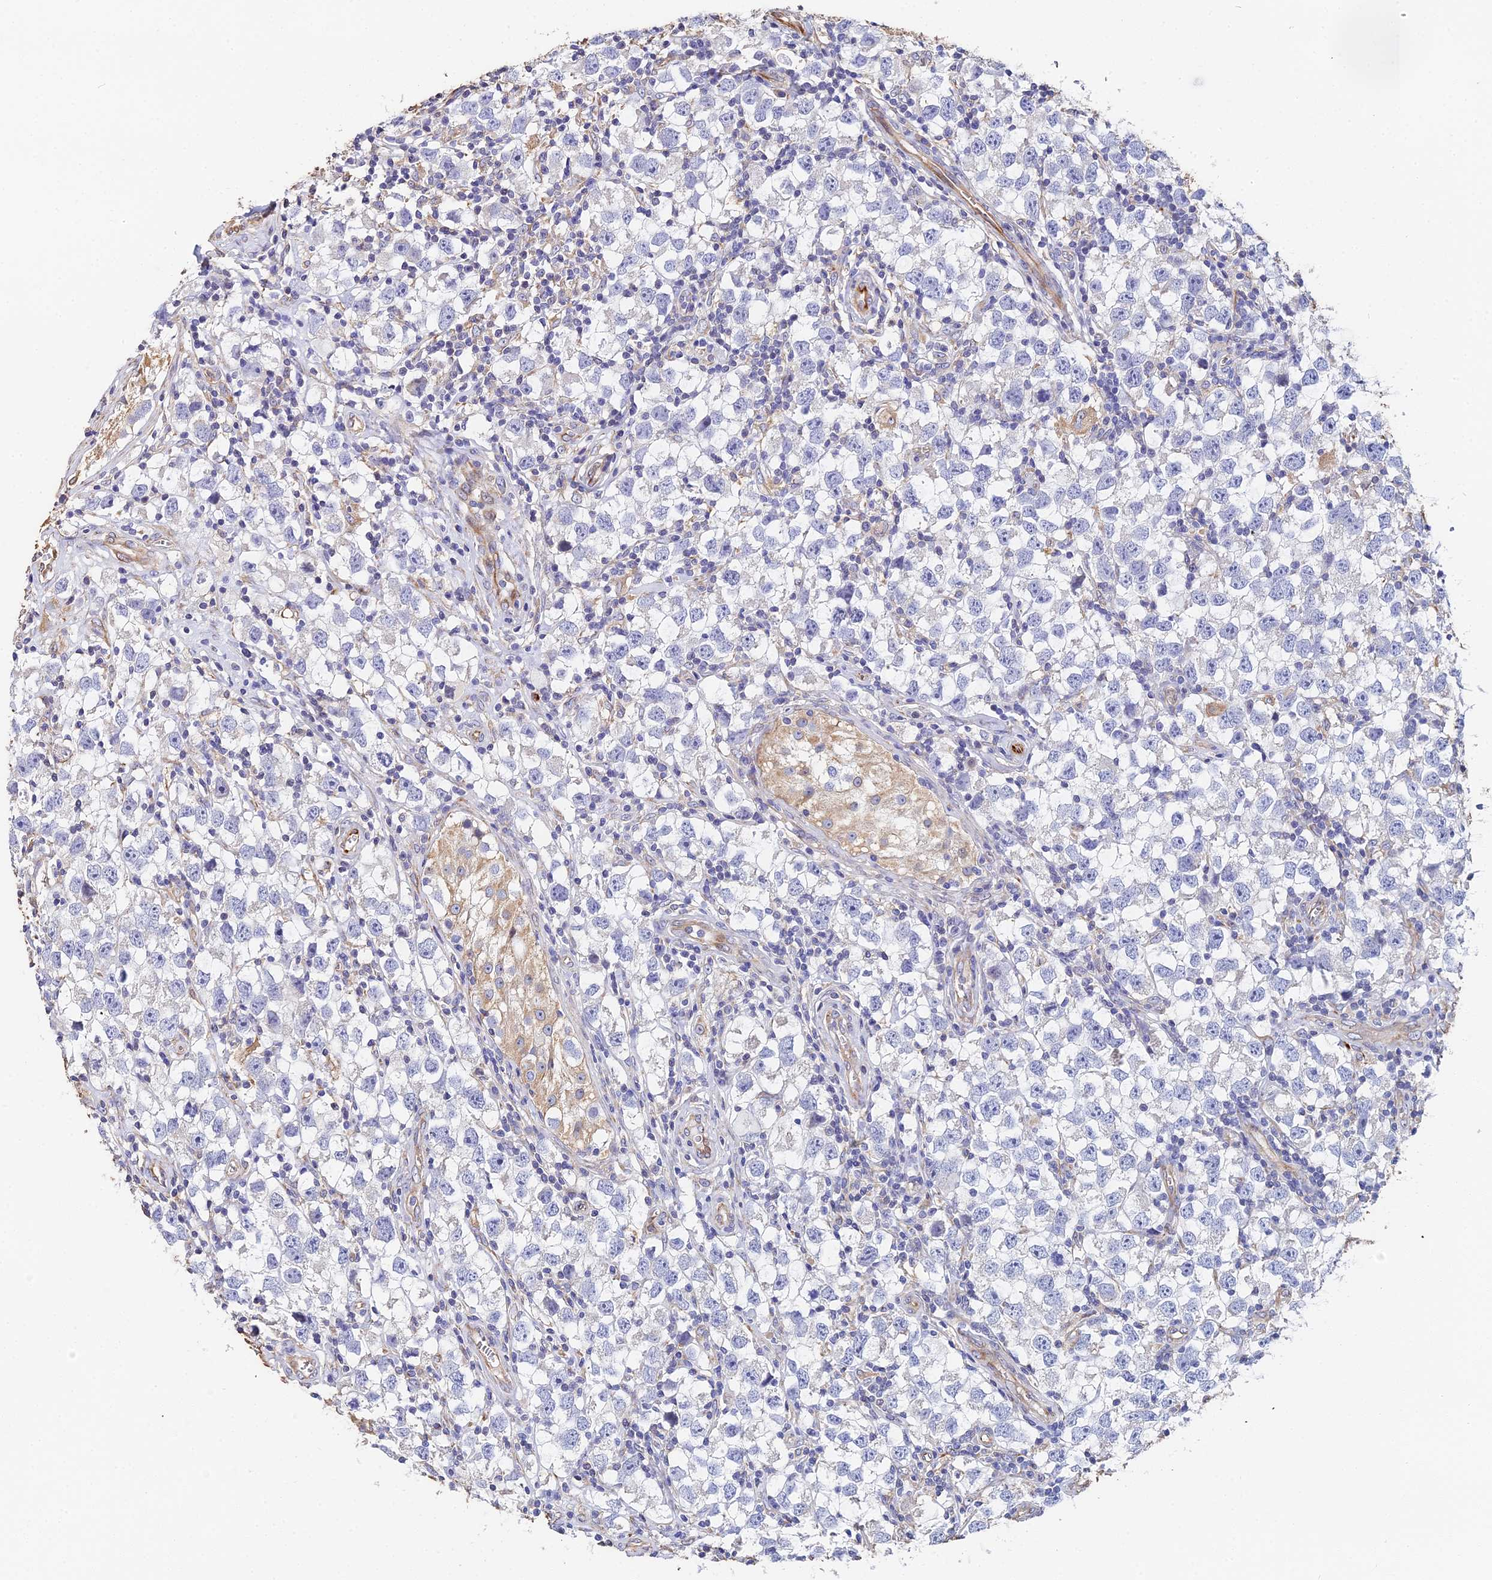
{"staining": {"intensity": "negative", "quantity": "none", "location": "none"}, "tissue": "testis cancer", "cell_type": "Tumor cells", "image_type": "cancer", "snomed": [{"axis": "morphology", "description": "Seminoma, NOS"}, {"axis": "morphology", "description": "Carcinoma, Embryonal, NOS"}, {"axis": "topography", "description": "Testis"}], "caption": "A histopathology image of human testis embryonal carcinoma is negative for staining in tumor cells.", "gene": "ENSG00000268674", "patient": {"sex": "male", "age": 29}}